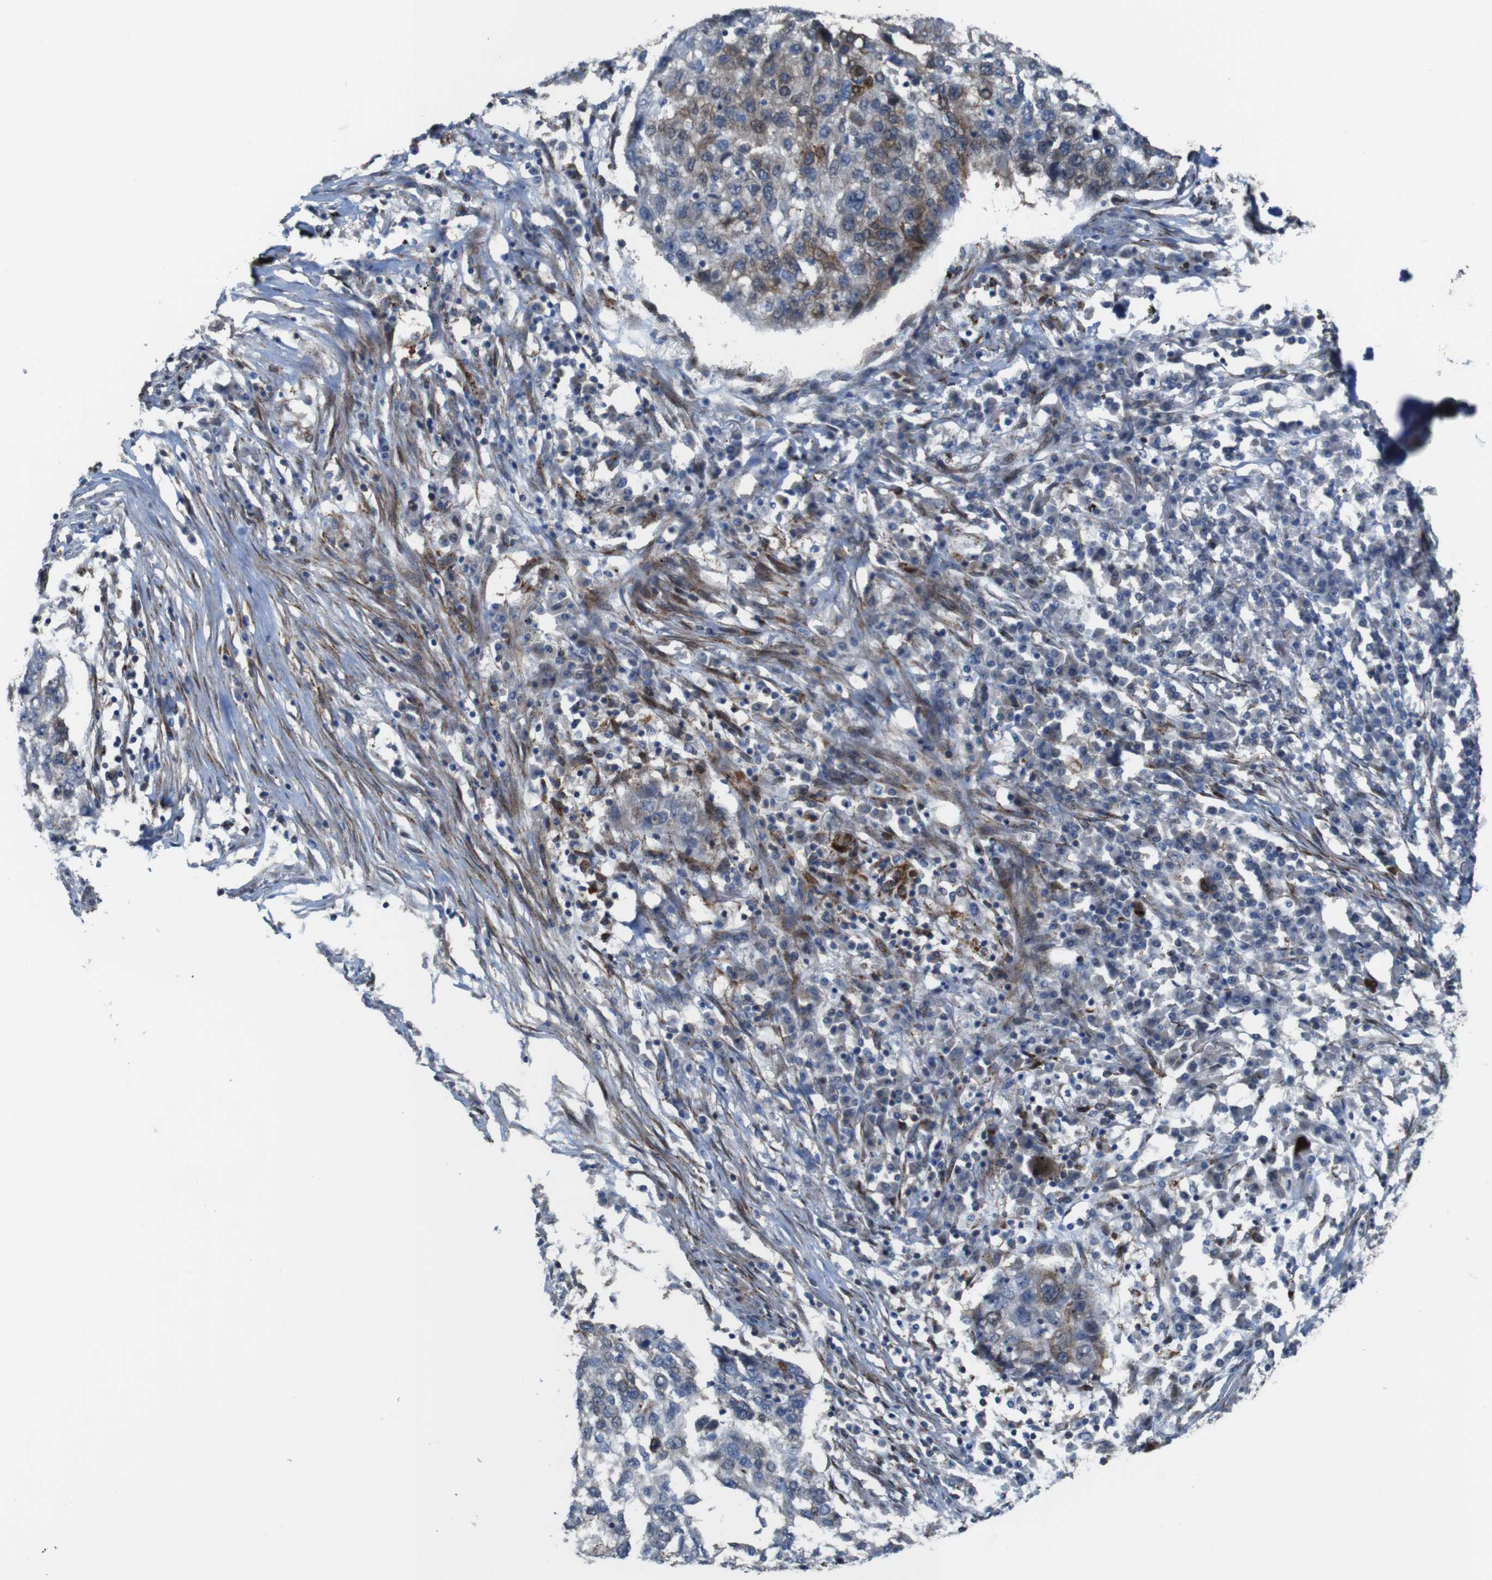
{"staining": {"intensity": "moderate", "quantity": "<25%", "location": "cytoplasmic/membranous"}, "tissue": "lung cancer", "cell_type": "Tumor cells", "image_type": "cancer", "snomed": [{"axis": "morphology", "description": "Squamous cell carcinoma, NOS"}, {"axis": "topography", "description": "Lung"}], "caption": "Moderate cytoplasmic/membranous staining for a protein is identified in approximately <25% of tumor cells of lung squamous cell carcinoma using immunohistochemistry (IHC).", "gene": "PCOLCE2", "patient": {"sex": "female", "age": 63}}